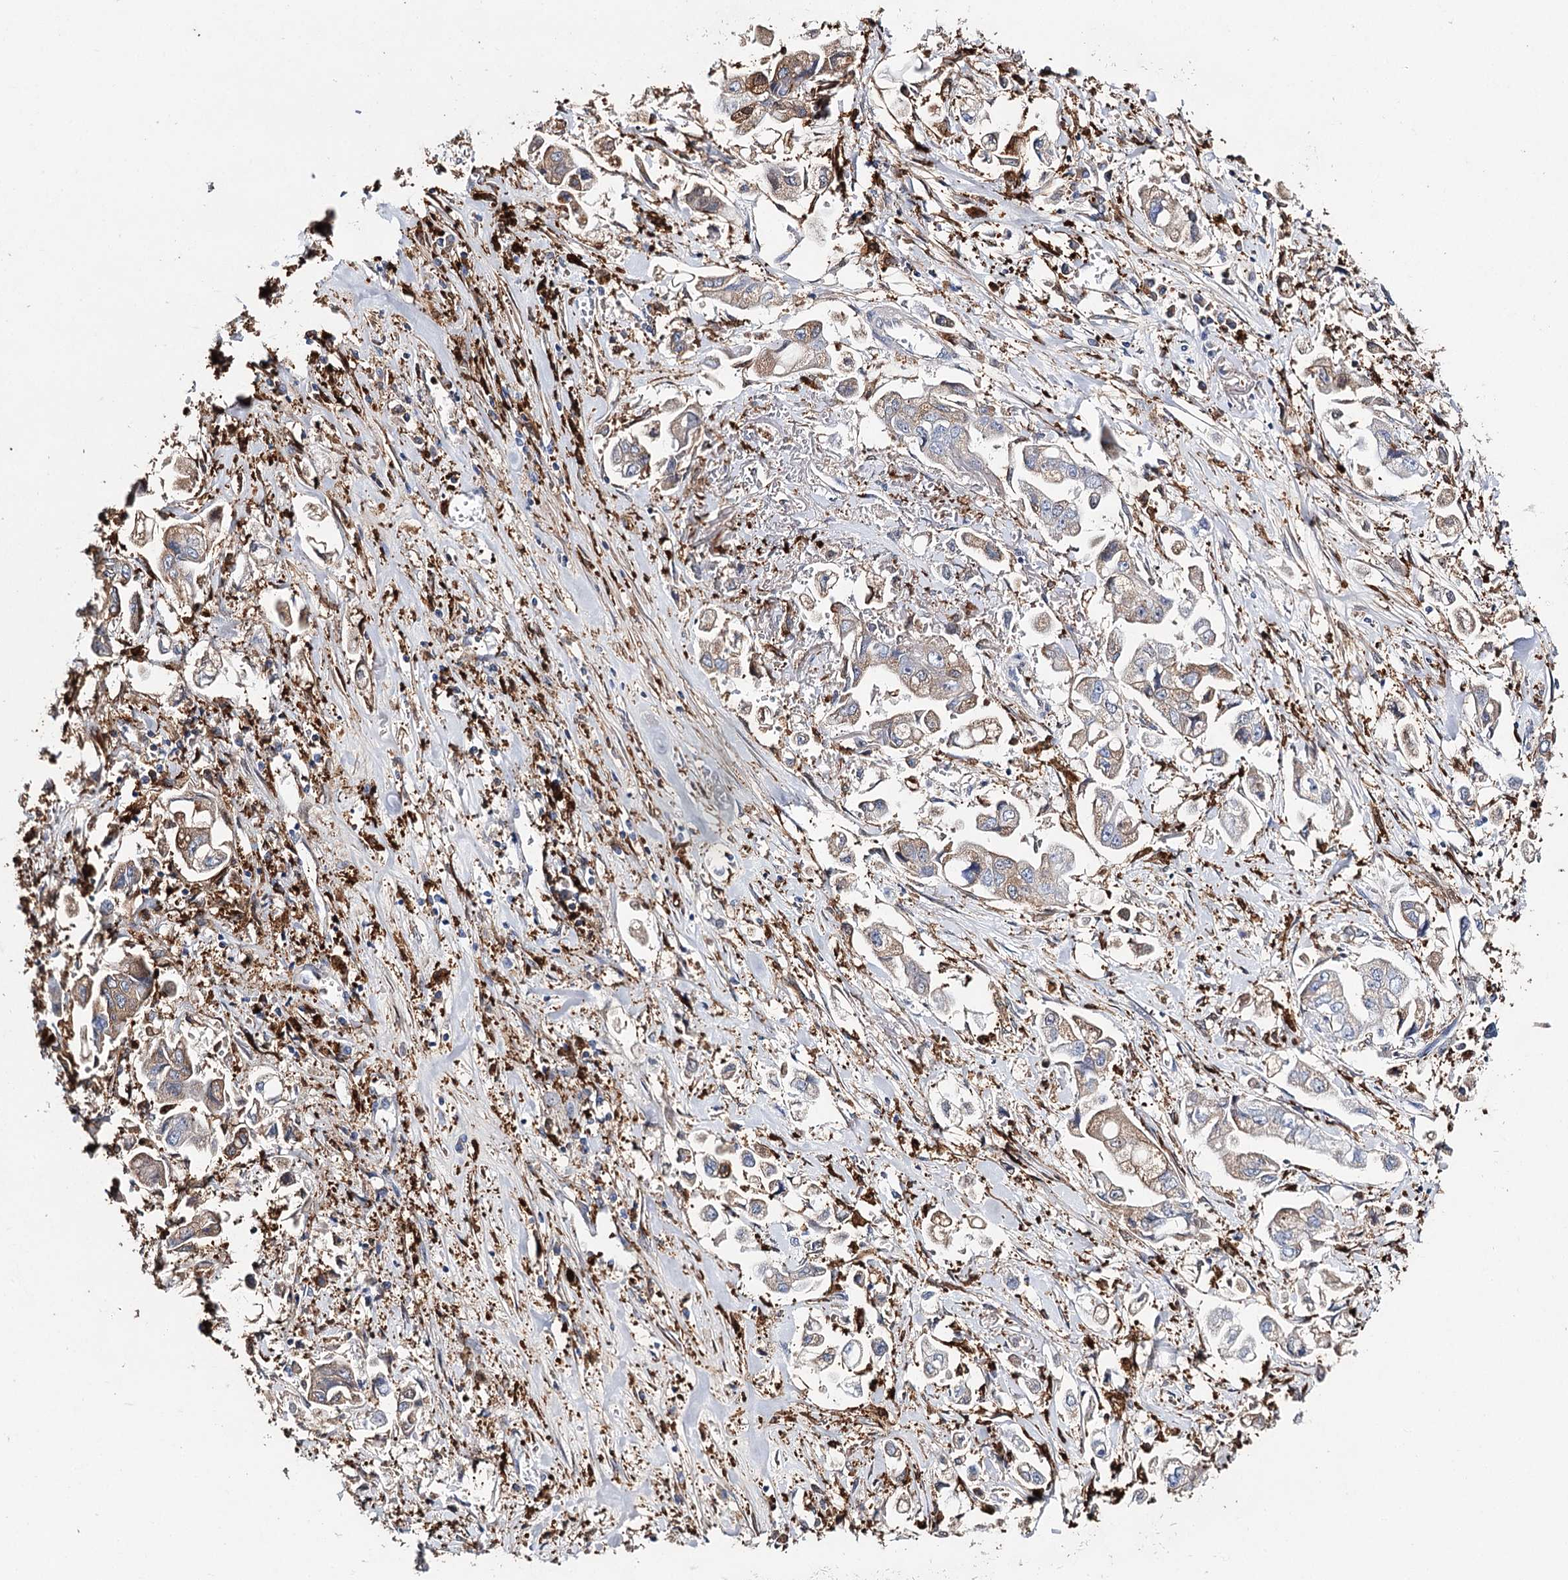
{"staining": {"intensity": "moderate", "quantity": ">75%", "location": "cytoplasmic/membranous"}, "tissue": "stomach cancer", "cell_type": "Tumor cells", "image_type": "cancer", "snomed": [{"axis": "morphology", "description": "Adenocarcinoma, NOS"}, {"axis": "topography", "description": "Stomach"}], "caption": "Stomach adenocarcinoma tissue exhibits moderate cytoplasmic/membranous positivity in approximately >75% of tumor cells", "gene": "CFAP46", "patient": {"sex": "male", "age": 62}}